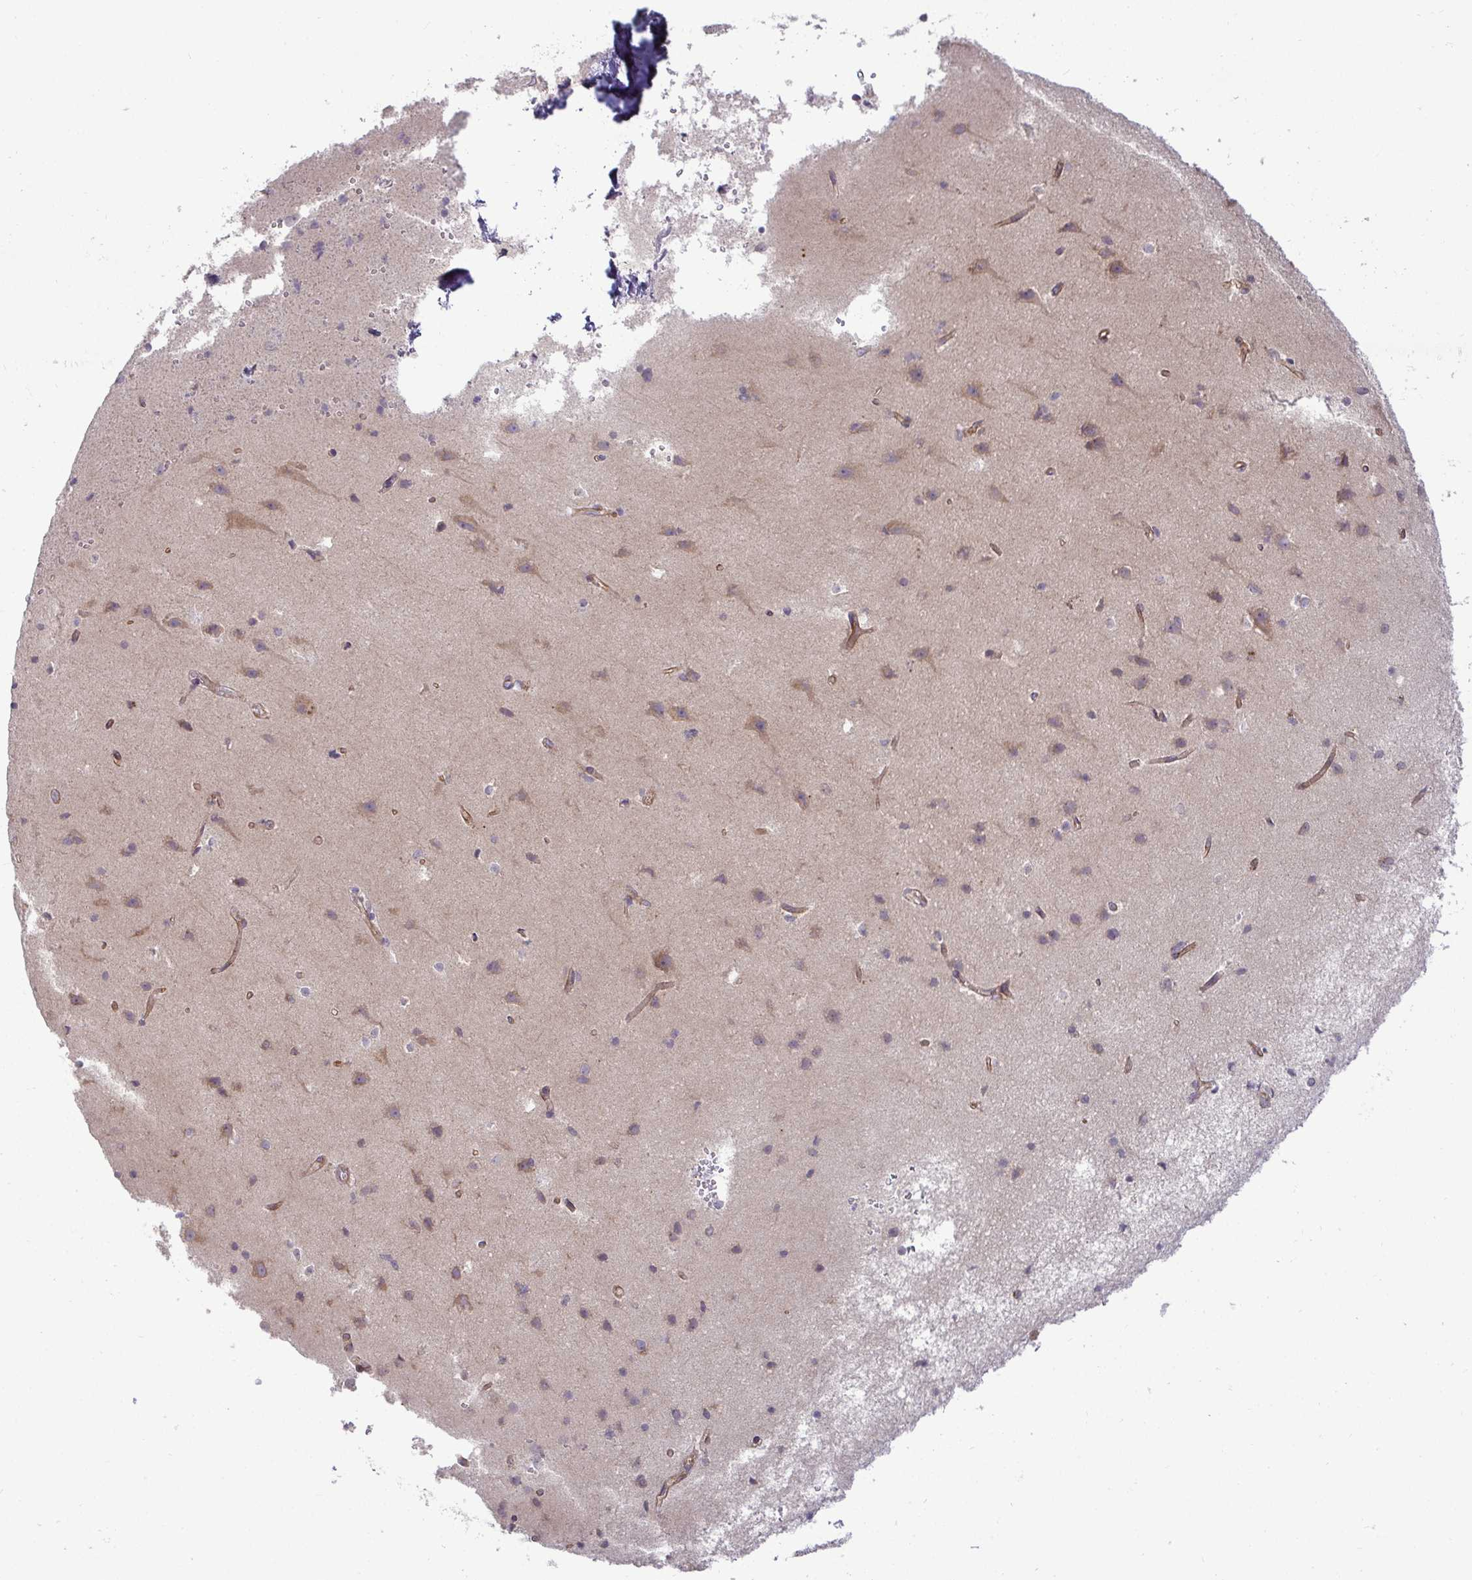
{"staining": {"intensity": "moderate", "quantity": "25%-75%", "location": "cytoplasmic/membranous"}, "tissue": "cerebral cortex", "cell_type": "Endothelial cells", "image_type": "normal", "snomed": [{"axis": "morphology", "description": "Normal tissue, NOS"}, {"axis": "topography", "description": "Cerebral cortex"}], "caption": "Immunohistochemical staining of unremarkable human cerebral cortex displays 25%-75% levels of moderate cytoplasmic/membranous protein expression in approximately 25%-75% of endothelial cells.", "gene": "SH2D1B", "patient": {"sex": "male", "age": 37}}